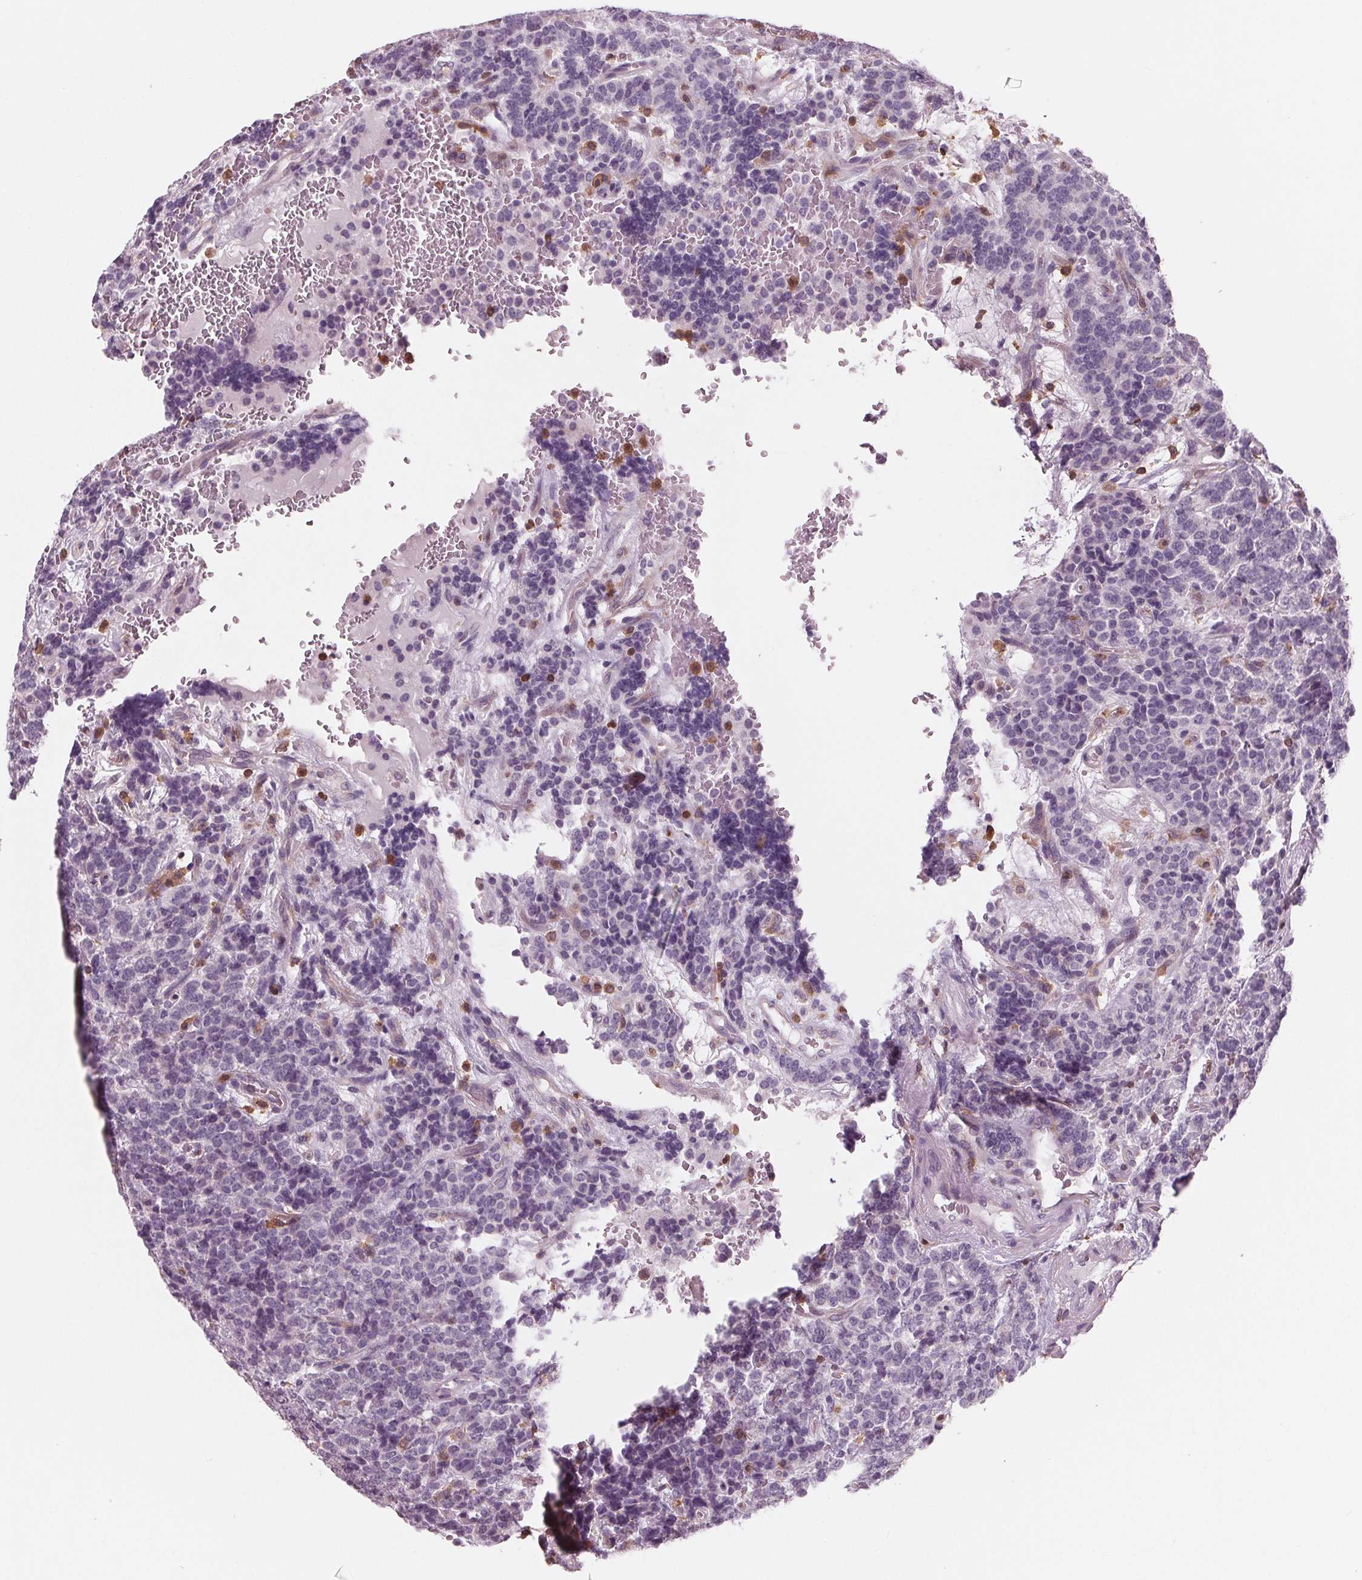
{"staining": {"intensity": "negative", "quantity": "none", "location": "none"}, "tissue": "carcinoid", "cell_type": "Tumor cells", "image_type": "cancer", "snomed": [{"axis": "morphology", "description": "Carcinoid, malignant, NOS"}, {"axis": "topography", "description": "Pancreas"}], "caption": "Carcinoid stained for a protein using immunohistochemistry (IHC) shows no staining tumor cells.", "gene": "ARHGAP25", "patient": {"sex": "male", "age": 36}}